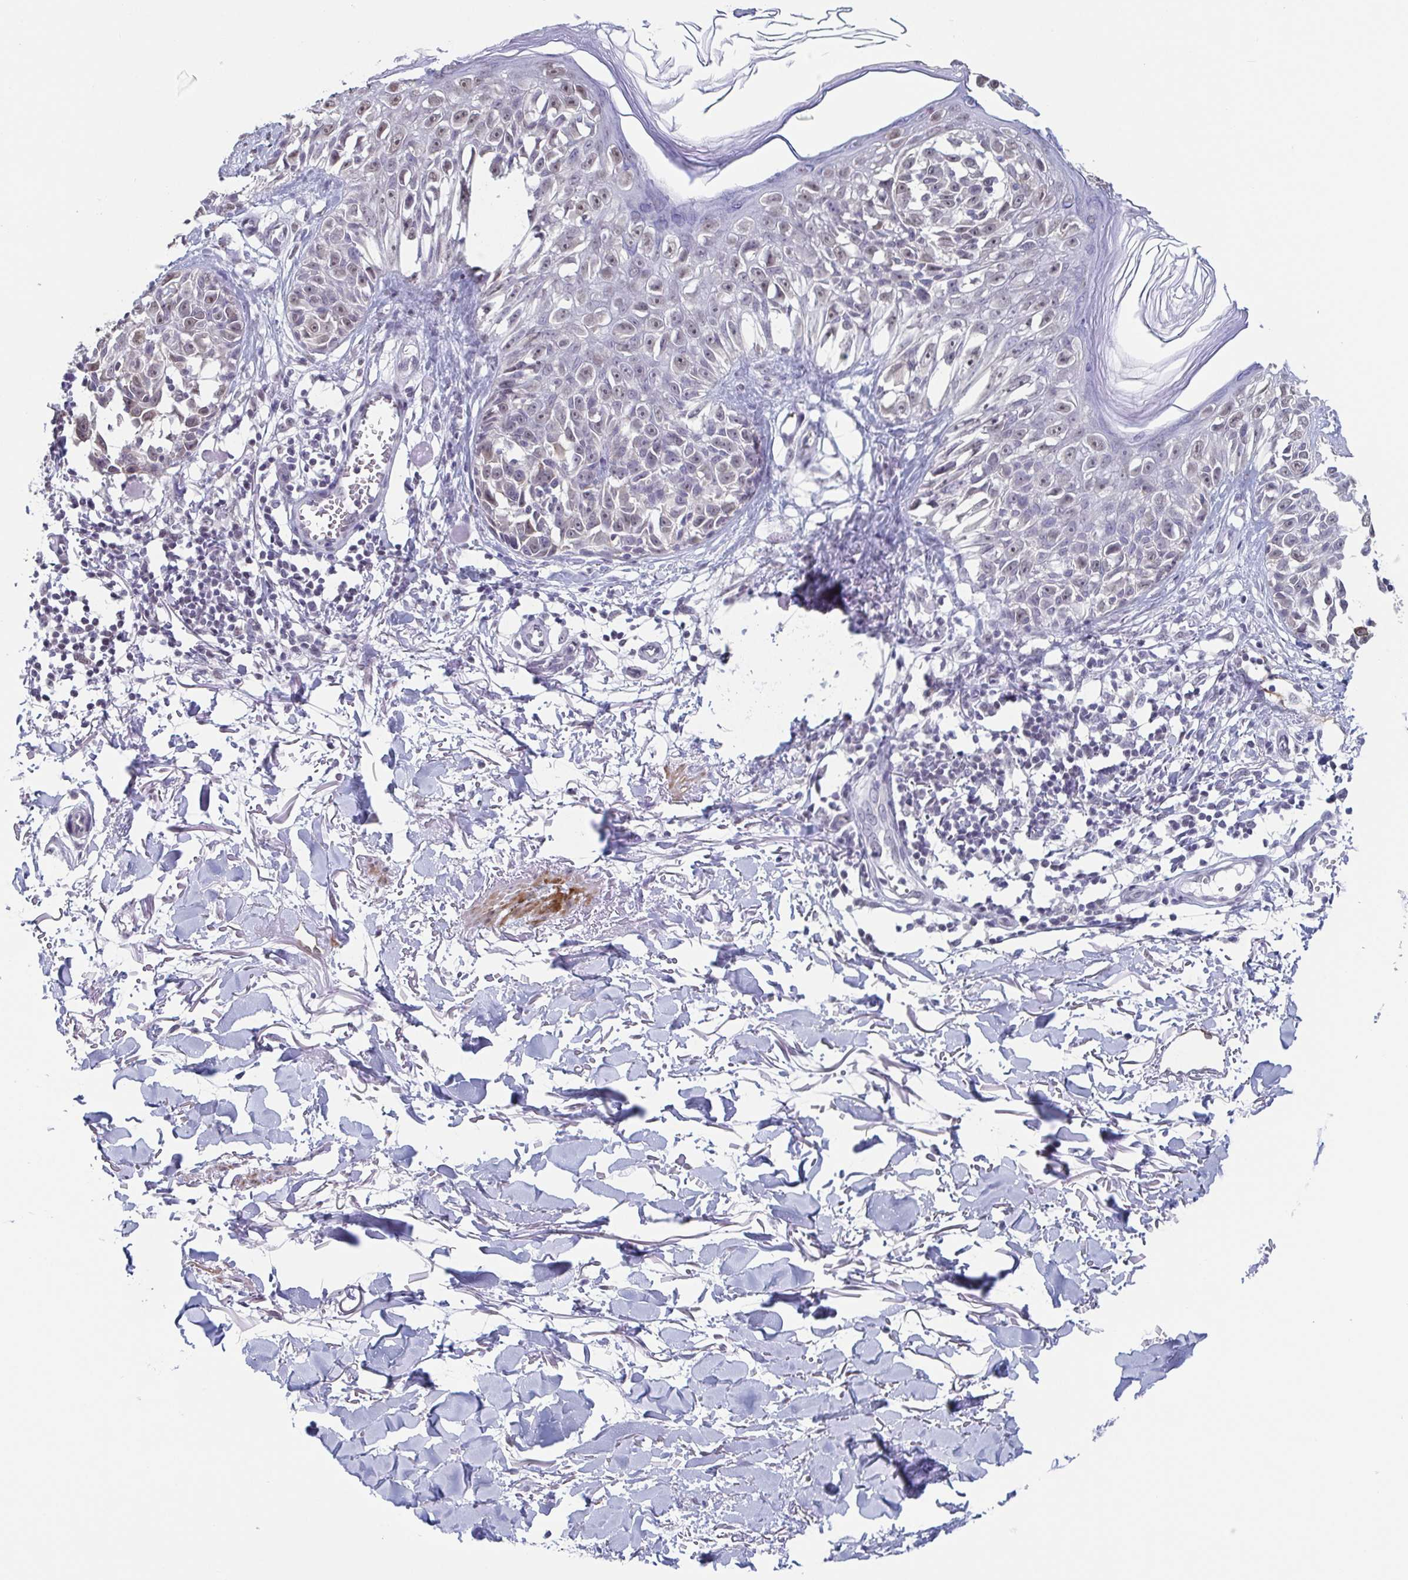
{"staining": {"intensity": "negative", "quantity": "none", "location": "none"}, "tissue": "melanoma", "cell_type": "Tumor cells", "image_type": "cancer", "snomed": [{"axis": "morphology", "description": "Malignant melanoma, NOS"}, {"axis": "topography", "description": "Skin"}], "caption": "Immunohistochemistry (IHC) of malignant melanoma demonstrates no positivity in tumor cells.", "gene": "TMEM92", "patient": {"sex": "male", "age": 73}}